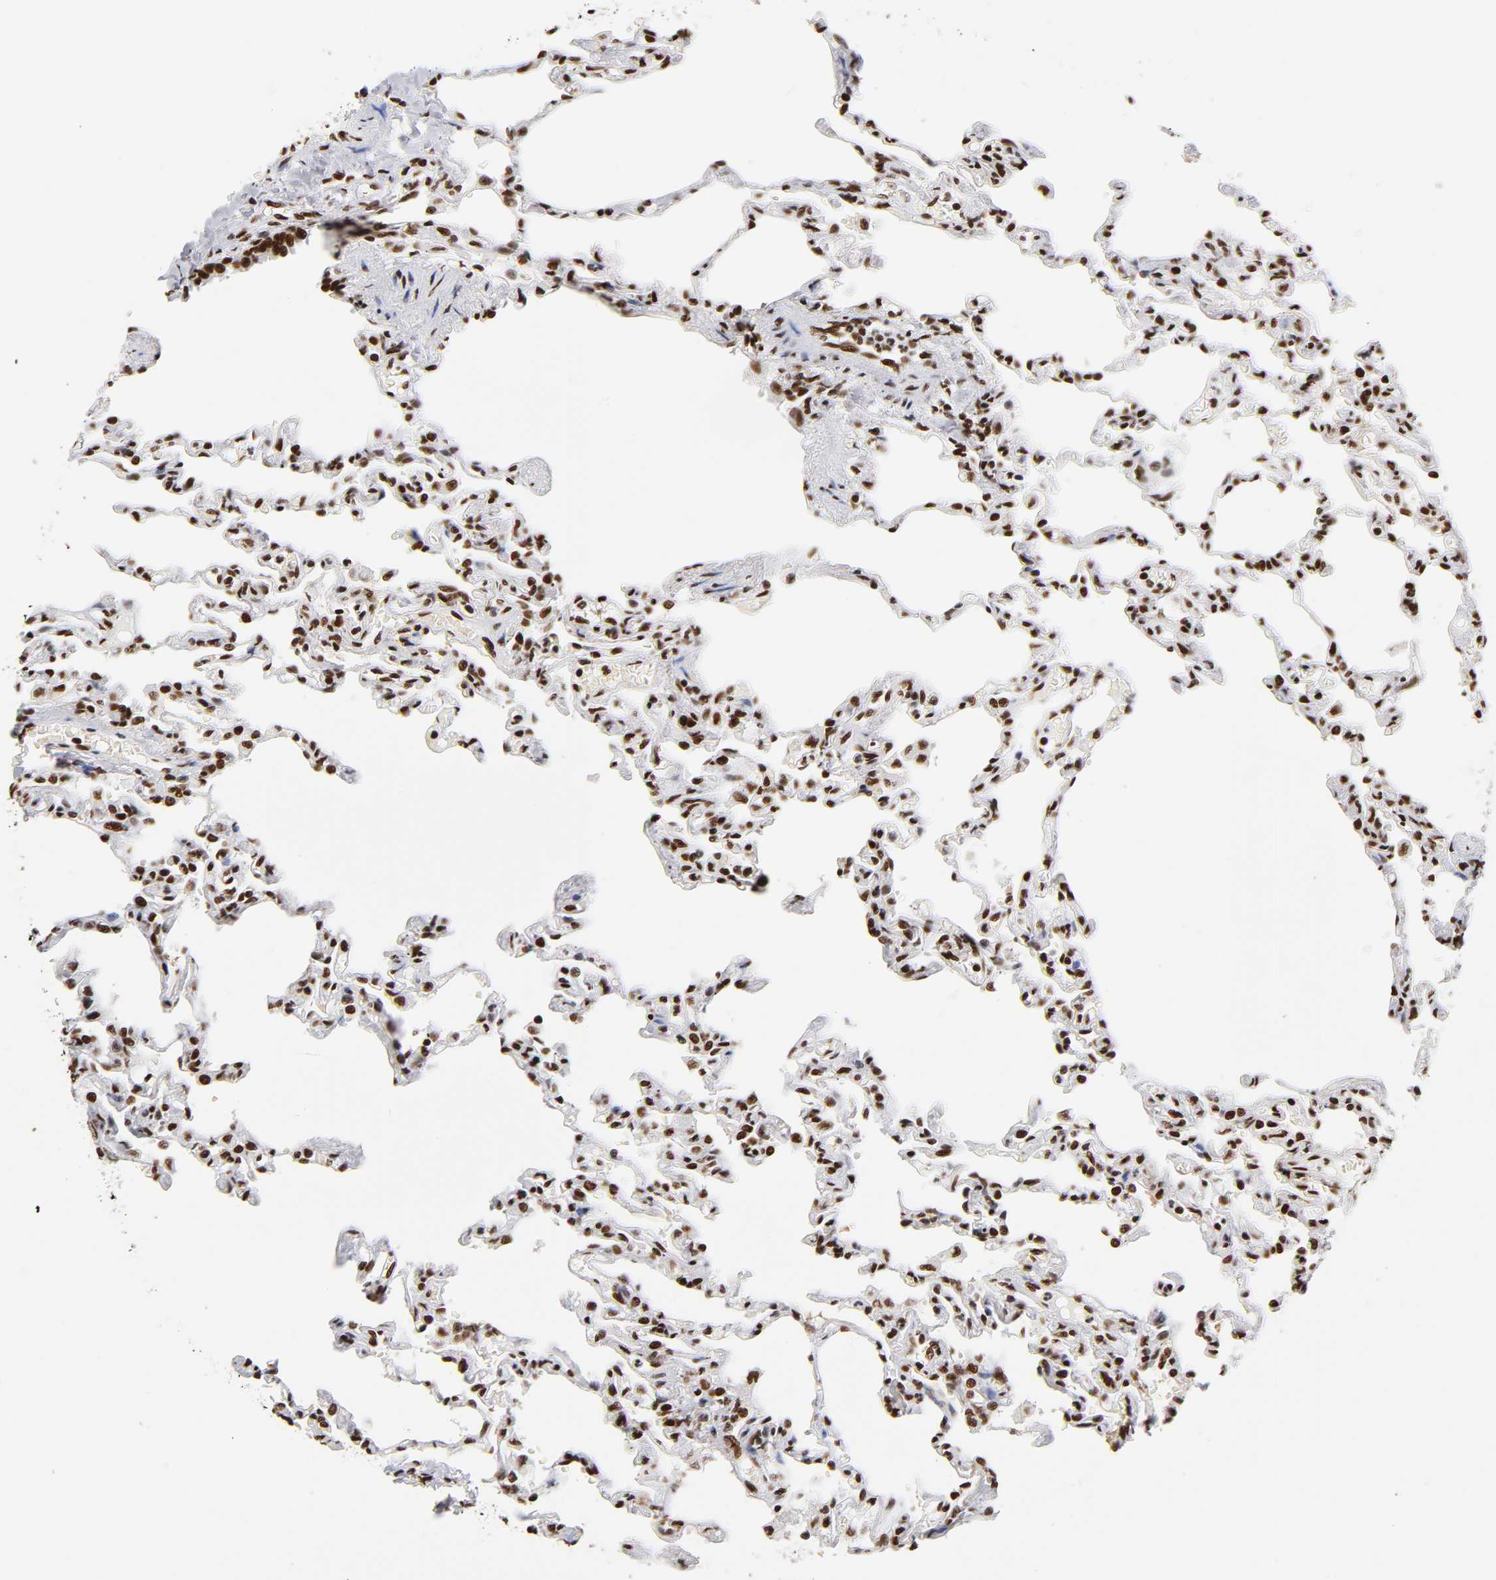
{"staining": {"intensity": "strong", "quantity": ">75%", "location": "nuclear"}, "tissue": "lung", "cell_type": "Alveolar cells", "image_type": "normal", "snomed": [{"axis": "morphology", "description": "Normal tissue, NOS"}, {"axis": "topography", "description": "Lung"}], "caption": "Brown immunohistochemical staining in benign human lung displays strong nuclear expression in about >75% of alveolar cells. The staining was performed using DAB to visualize the protein expression in brown, while the nuclei were stained in blue with hematoxylin (Magnification: 20x).", "gene": "XRCC6", "patient": {"sex": "male", "age": 21}}